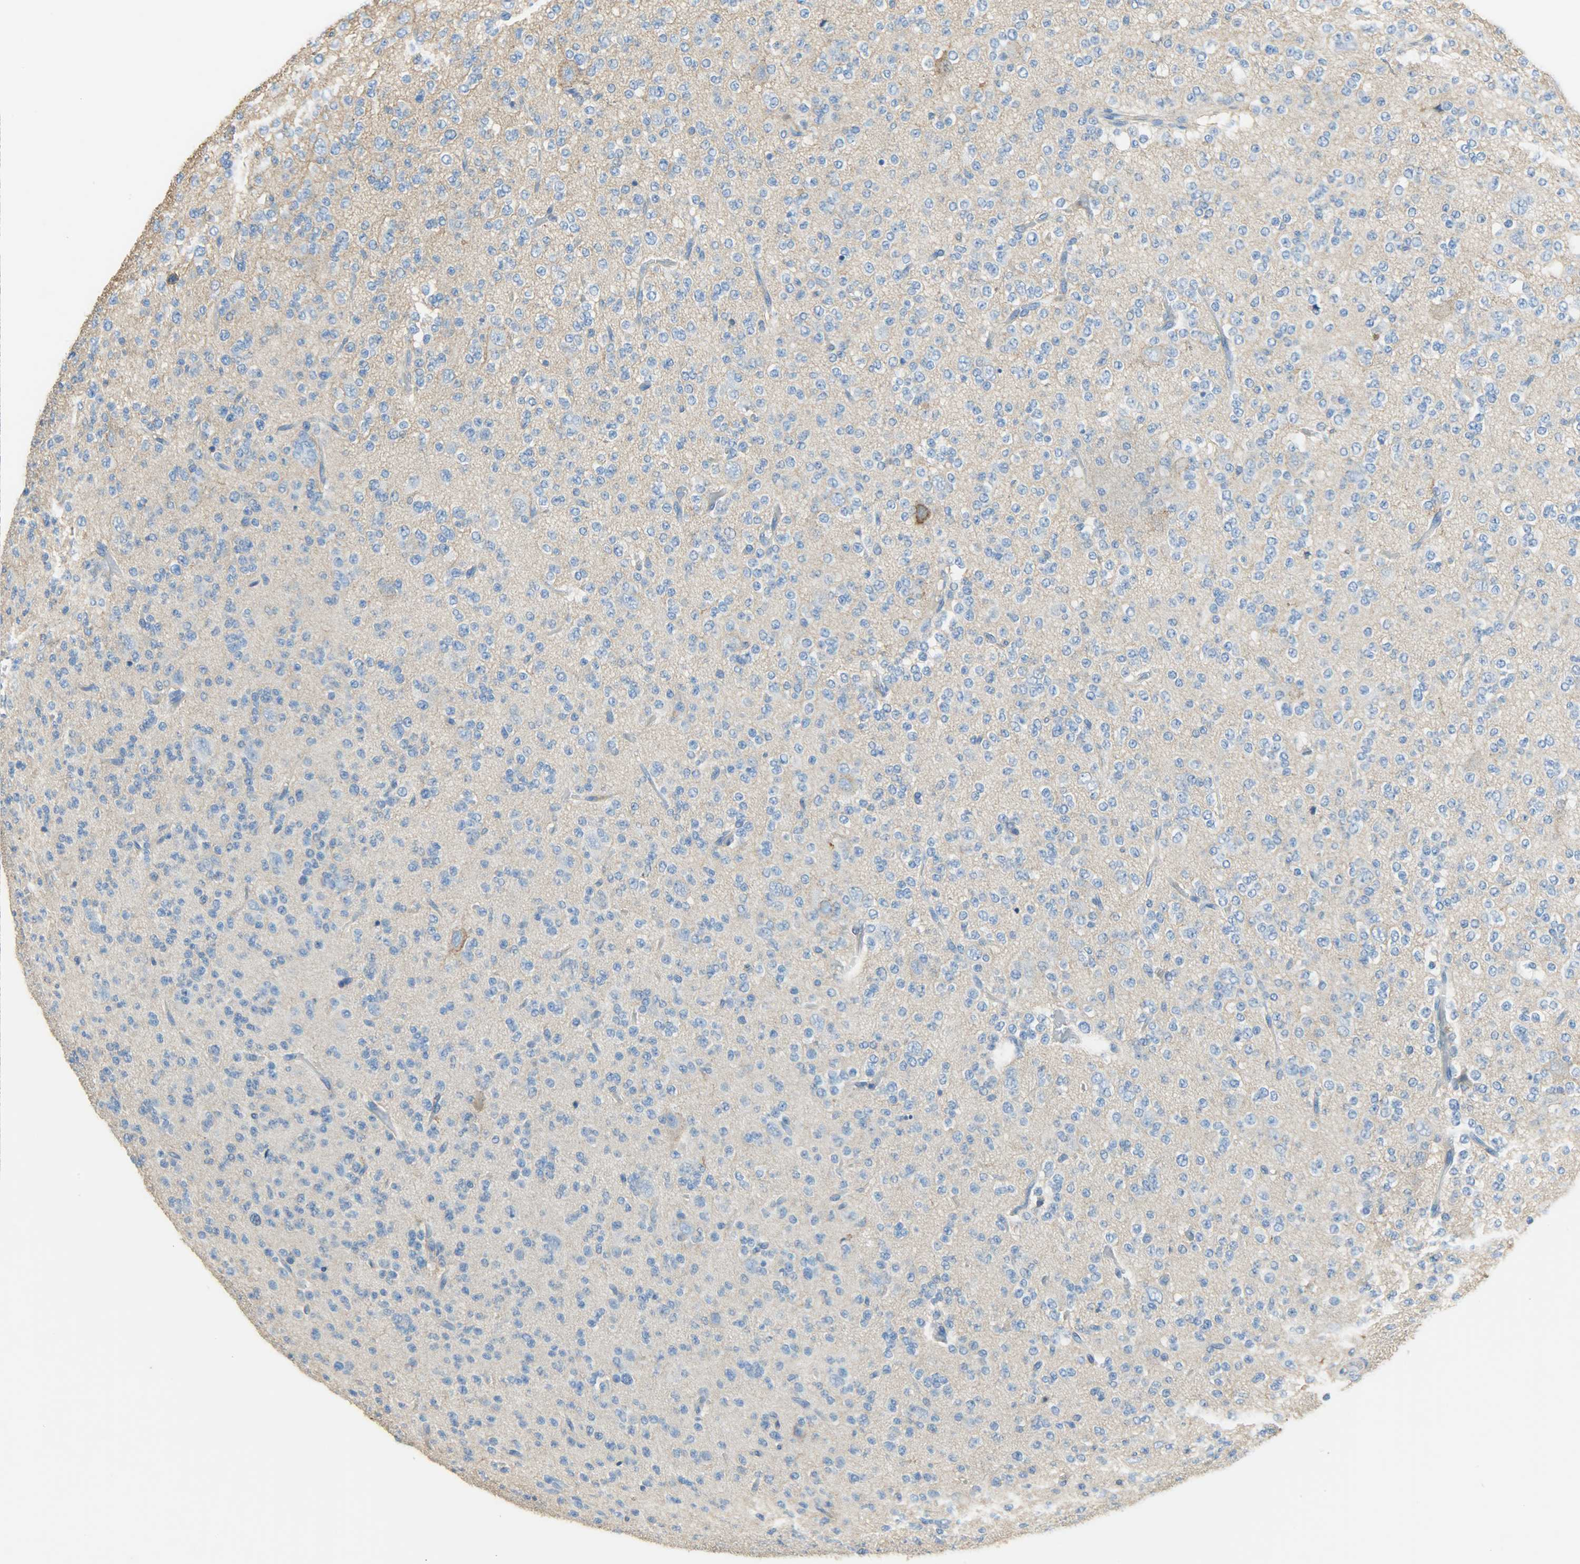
{"staining": {"intensity": "weak", "quantity": "25%-75%", "location": "cytoplasmic/membranous"}, "tissue": "glioma", "cell_type": "Tumor cells", "image_type": "cancer", "snomed": [{"axis": "morphology", "description": "Glioma, malignant, Low grade"}, {"axis": "topography", "description": "Brain"}], "caption": "Approximately 25%-75% of tumor cells in glioma exhibit weak cytoplasmic/membranous protein staining as visualized by brown immunohistochemical staining.", "gene": "ANXA6", "patient": {"sex": "male", "age": 38}}